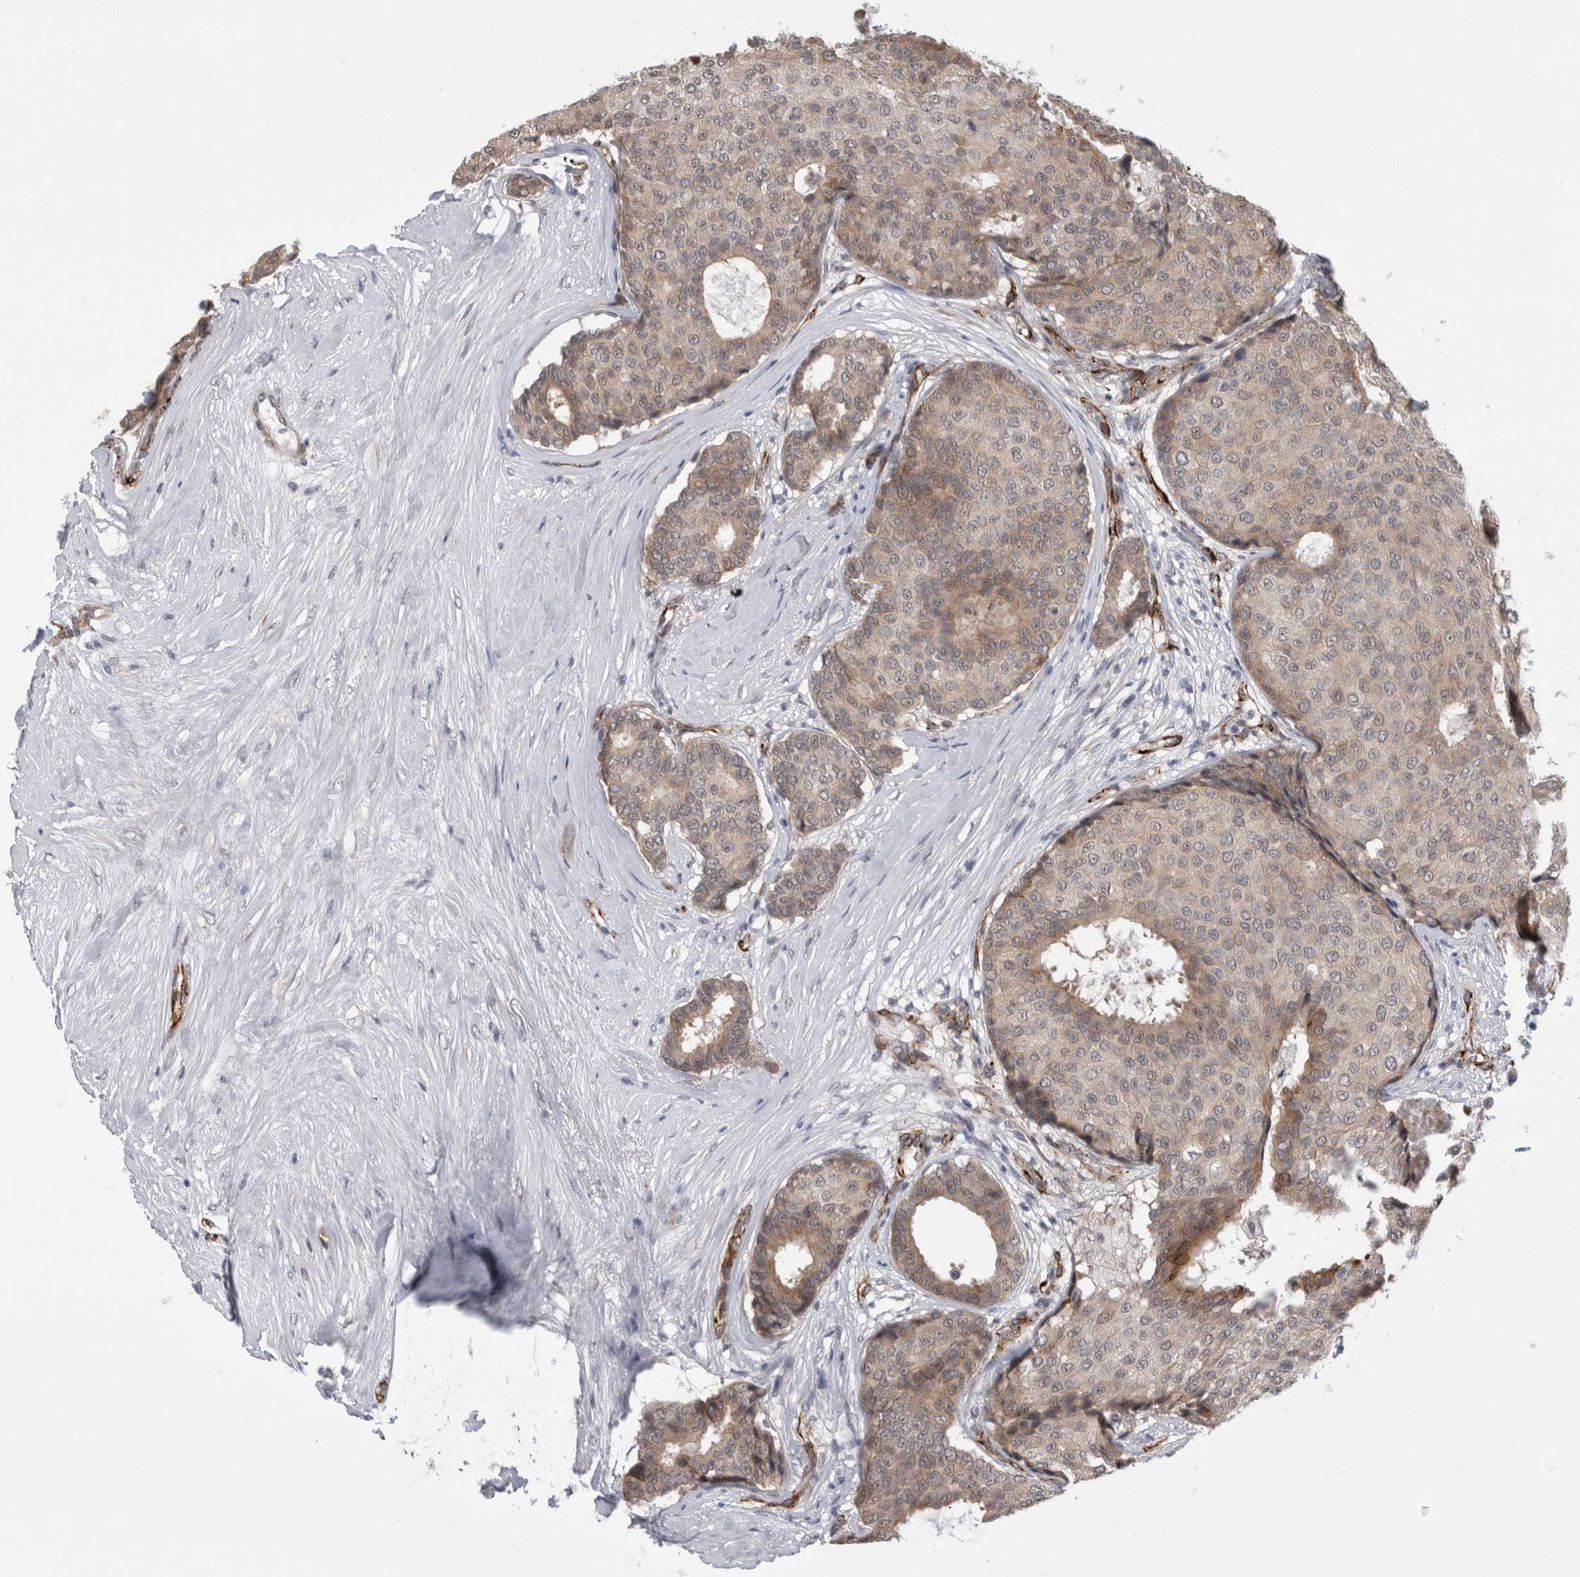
{"staining": {"intensity": "weak", "quantity": "25%-75%", "location": "cytoplasmic/membranous"}, "tissue": "breast cancer", "cell_type": "Tumor cells", "image_type": "cancer", "snomed": [{"axis": "morphology", "description": "Duct carcinoma"}, {"axis": "topography", "description": "Breast"}], "caption": "Immunohistochemistry (IHC) staining of breast invasive ductal carcinoma, which reveals low levels of weak cytoplasmic/membranous expression in approximately 25%-75% of tumor cells indicating weak cytoplasmic/membranous protein expression. The staining was performed using DAB (3,3'-diaminobenzidine) (brown) for protein detection and nuclei were counterstained in hematoxylin (blue).", "gene": "FAM83H", "patient": {"sex": "female", "age": 75}}